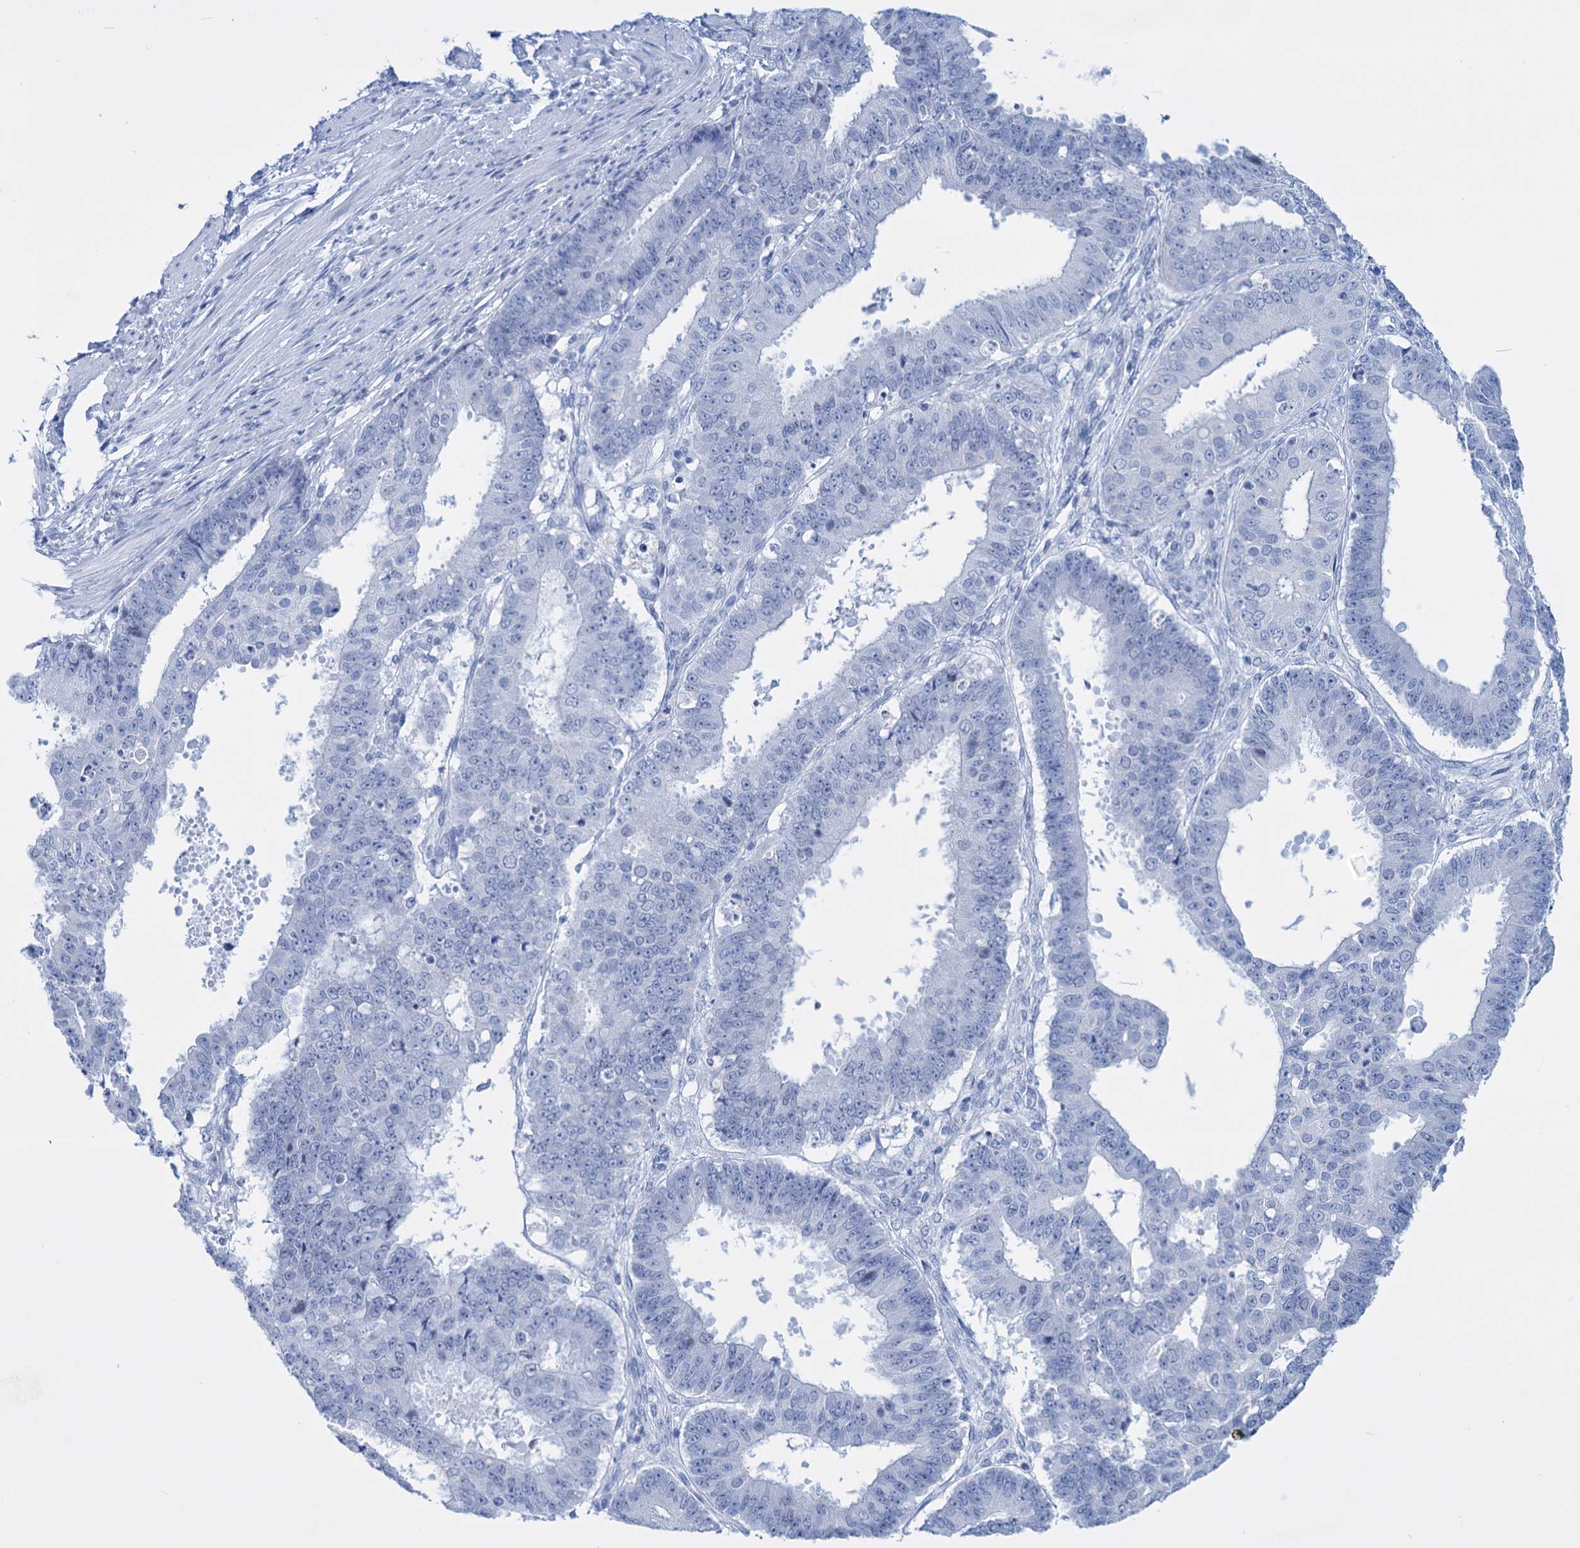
{"staining": {"intensity": "negative", "quantity": "none", "location": "none"}, "tissue": "ovarian cancer", "cell_type": "Tumor cells", "image_type": "cancer", "snomed": [{"axis": "morphology", "description": "Carcinoma, endometroid"}, {"axis": "topography", "description": "Appendix"}, {"axis": "topography", "description": "Ovary"}], "caption": "High power microscopy photomicrograph of an immunohistochemistry photomicrograph of ovarian cancer, revealing no significant expression in tumor cells.", "gene": "FBXW12", "patient": {"sex": "female", "age": 42}}